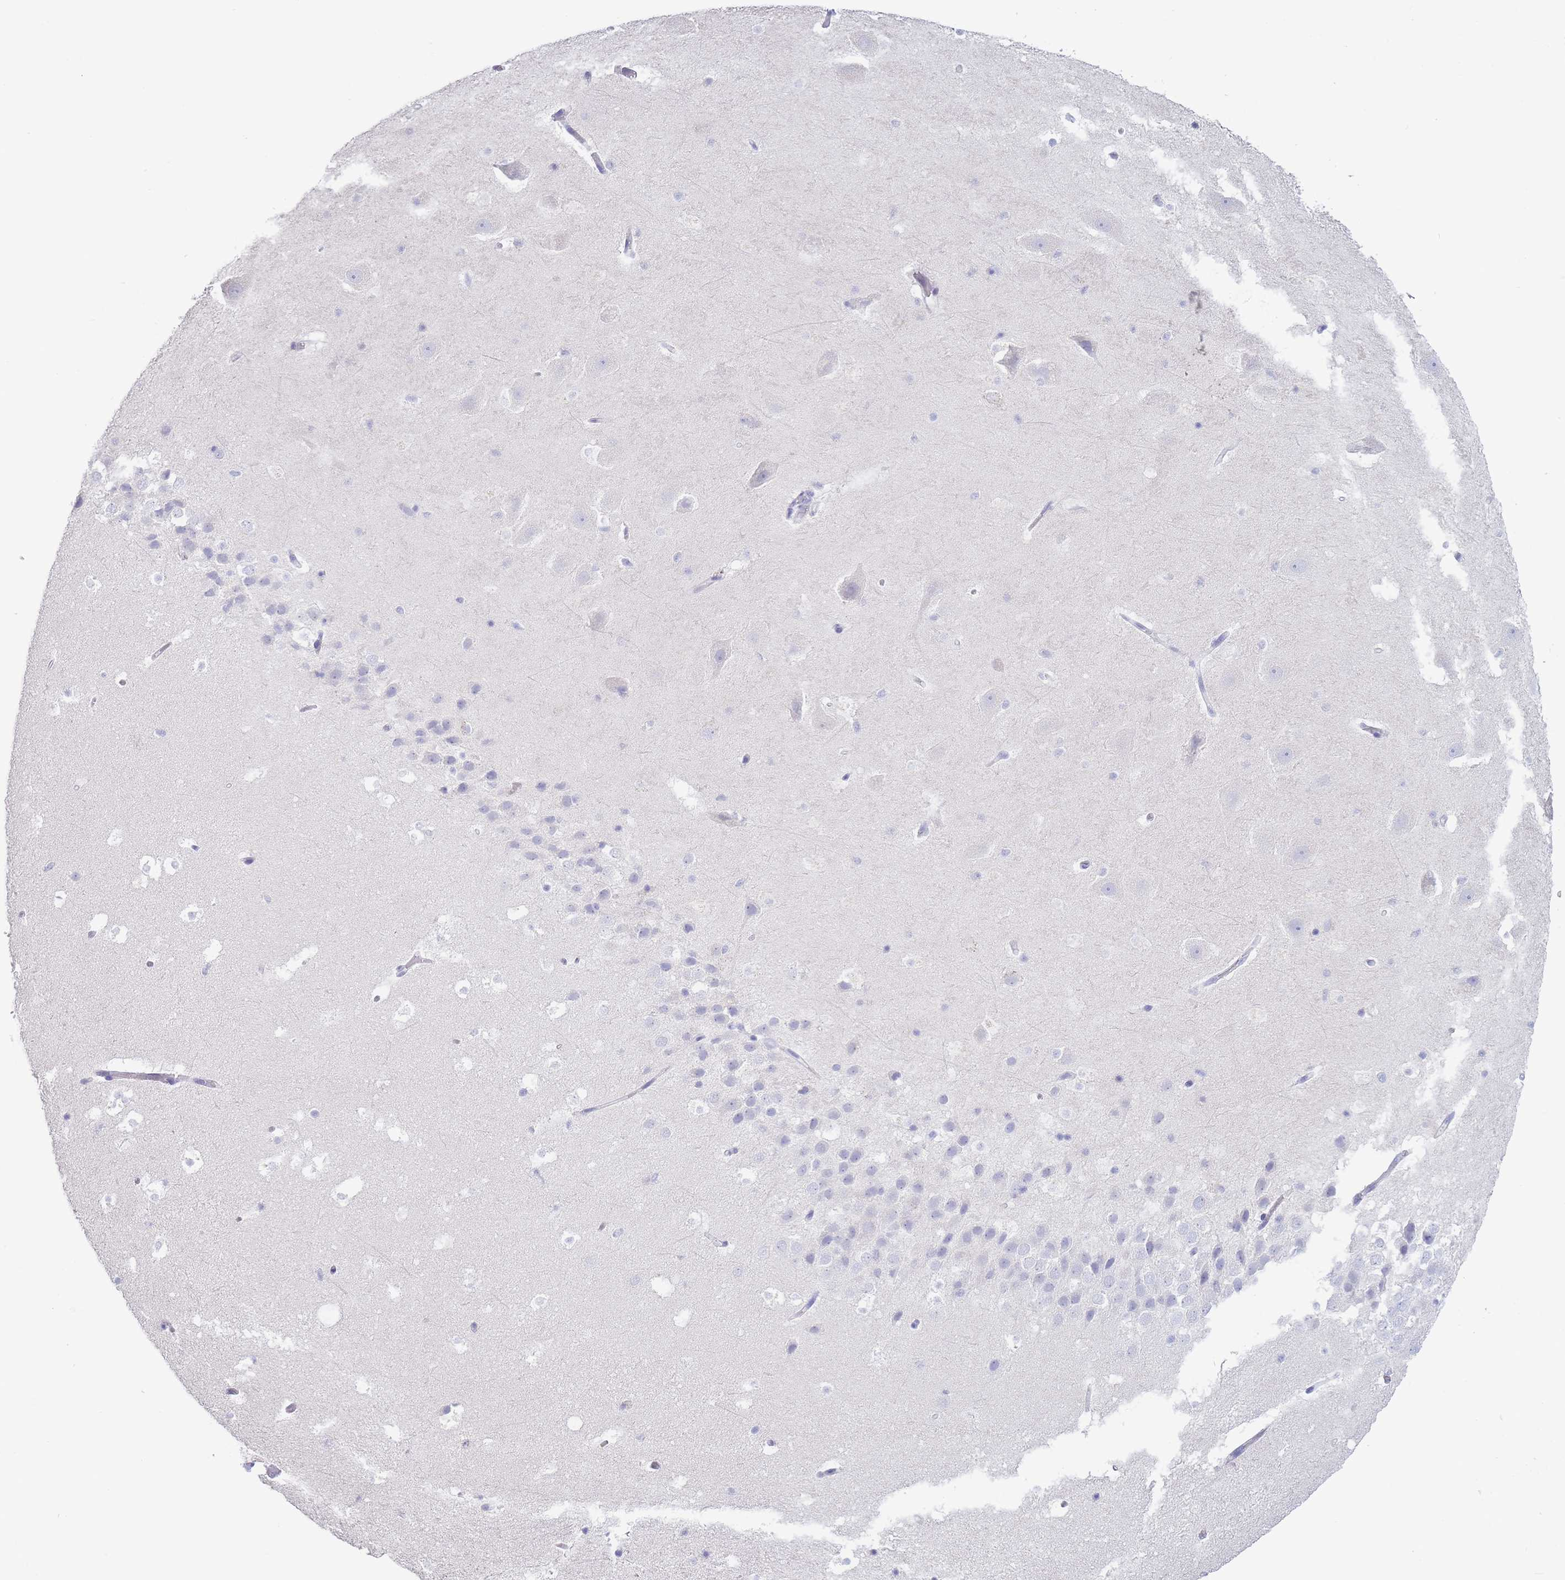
{"staining": {"intensity": "negative", "quantity": "none", "location": "none"}, "tissue": "hippocampus", "cell_type": "Glial cells", "image_type": "normal", "snomed": [{"axis": "morphology", "description": "Normal tissue, NOS"}, {"axis": "topography", "description": "Hippocampus"}], "caption": "Immunohistochemical staining of benign hippocampus shows no significant staining in glial cells. (Brightfield microscopy of DAB (3,3'-diaminobenzidine) immunohistochemistry at high magnification).", "gene": "CD37", "patient": {"sex": "male", "age": 37}}